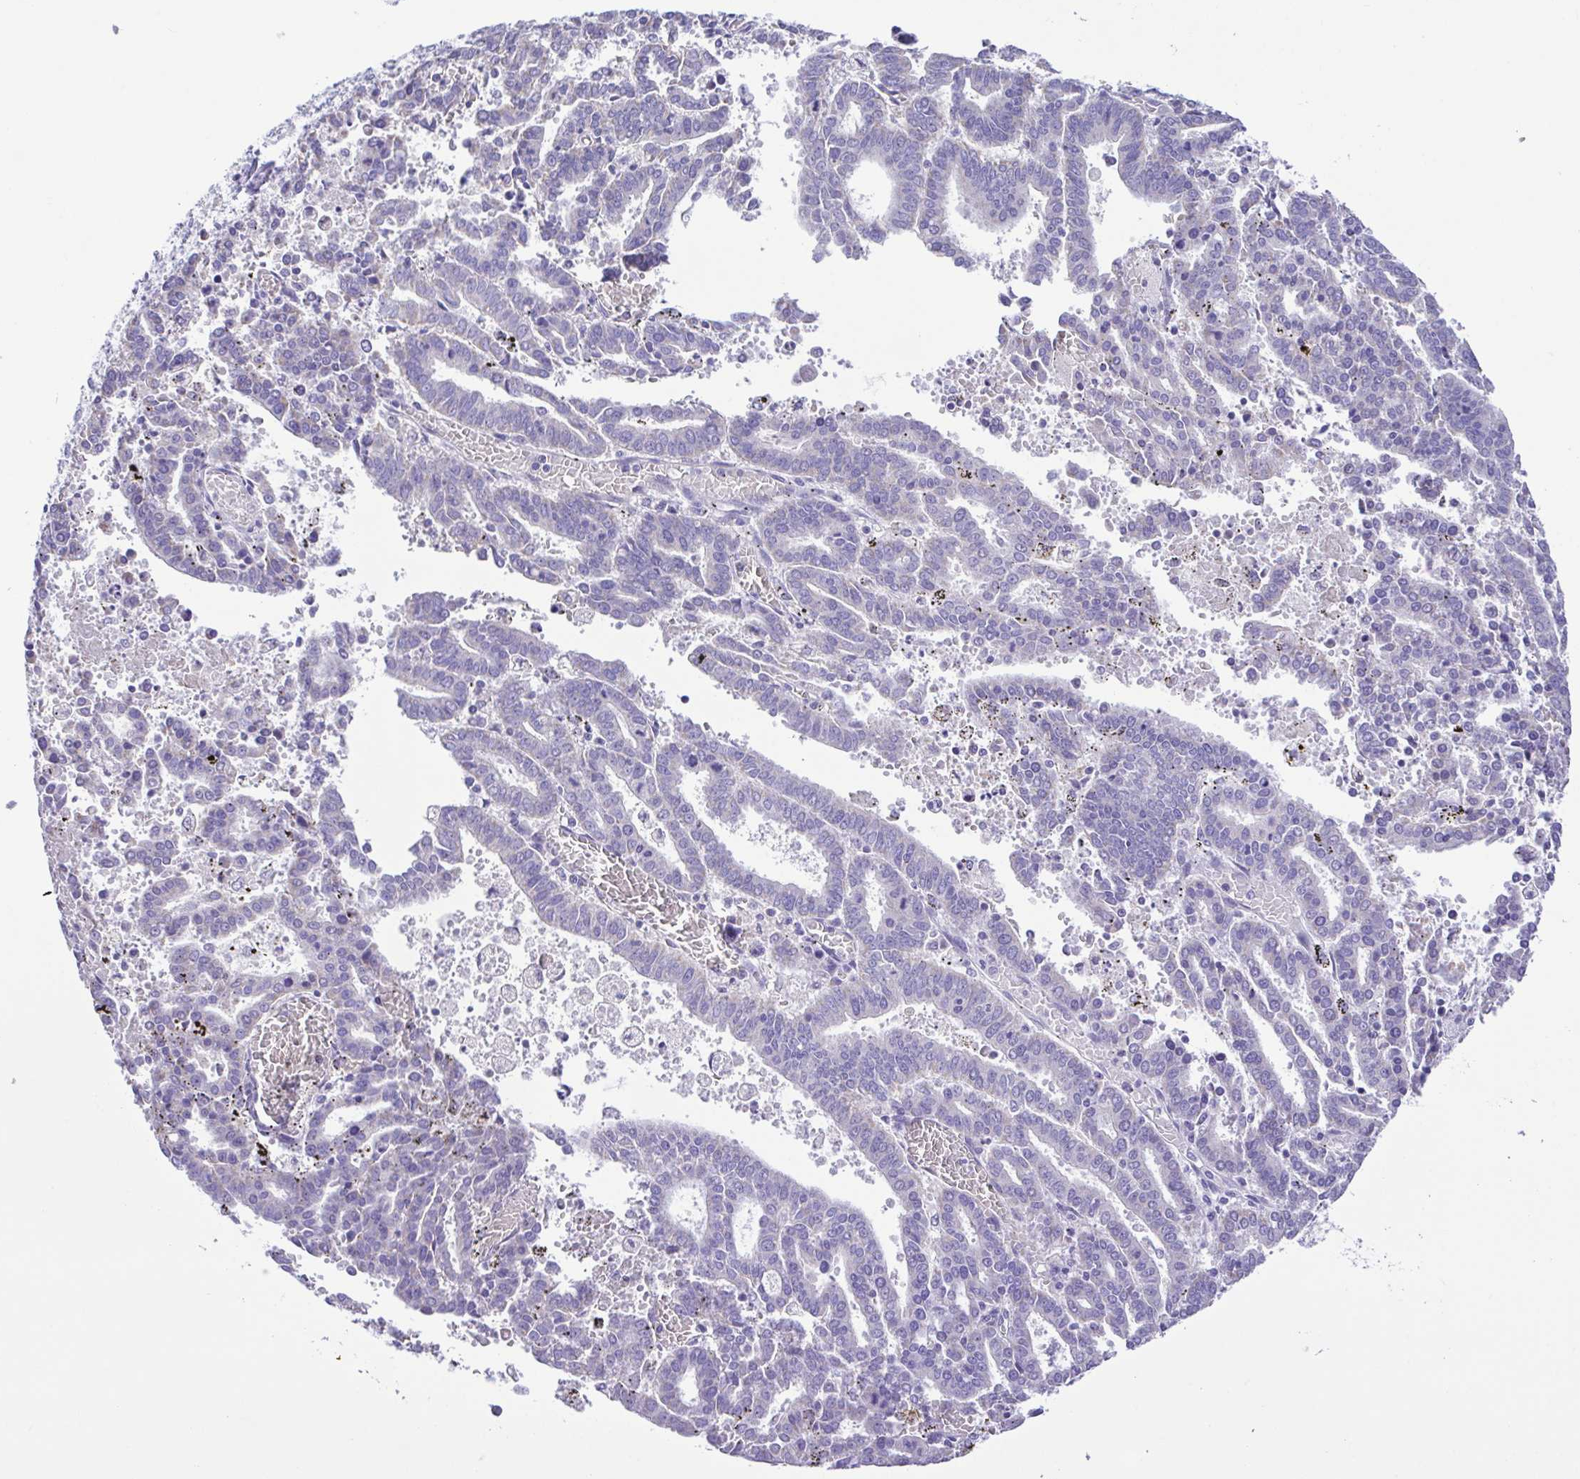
{"staining": {"intensity": "negative", "quantity": "none", "location": "none"}, "tissue": "endometrial cancer", "cell_type": "Tumor cells", "image_type": "cancer", "snomed": [{"axis": "morphology", "description": "Adenocarcinoma, NOS"}, {"axis": "topography", "description": "Uterus"}], "caption": "This is a image of immunohistochemistry (IHC) staining of endometrial cancer (adenocarcinoma), which shows no positivity in tumor cells.", "gene": "CD72", "patient": {"sex": "female", "age": 83}}